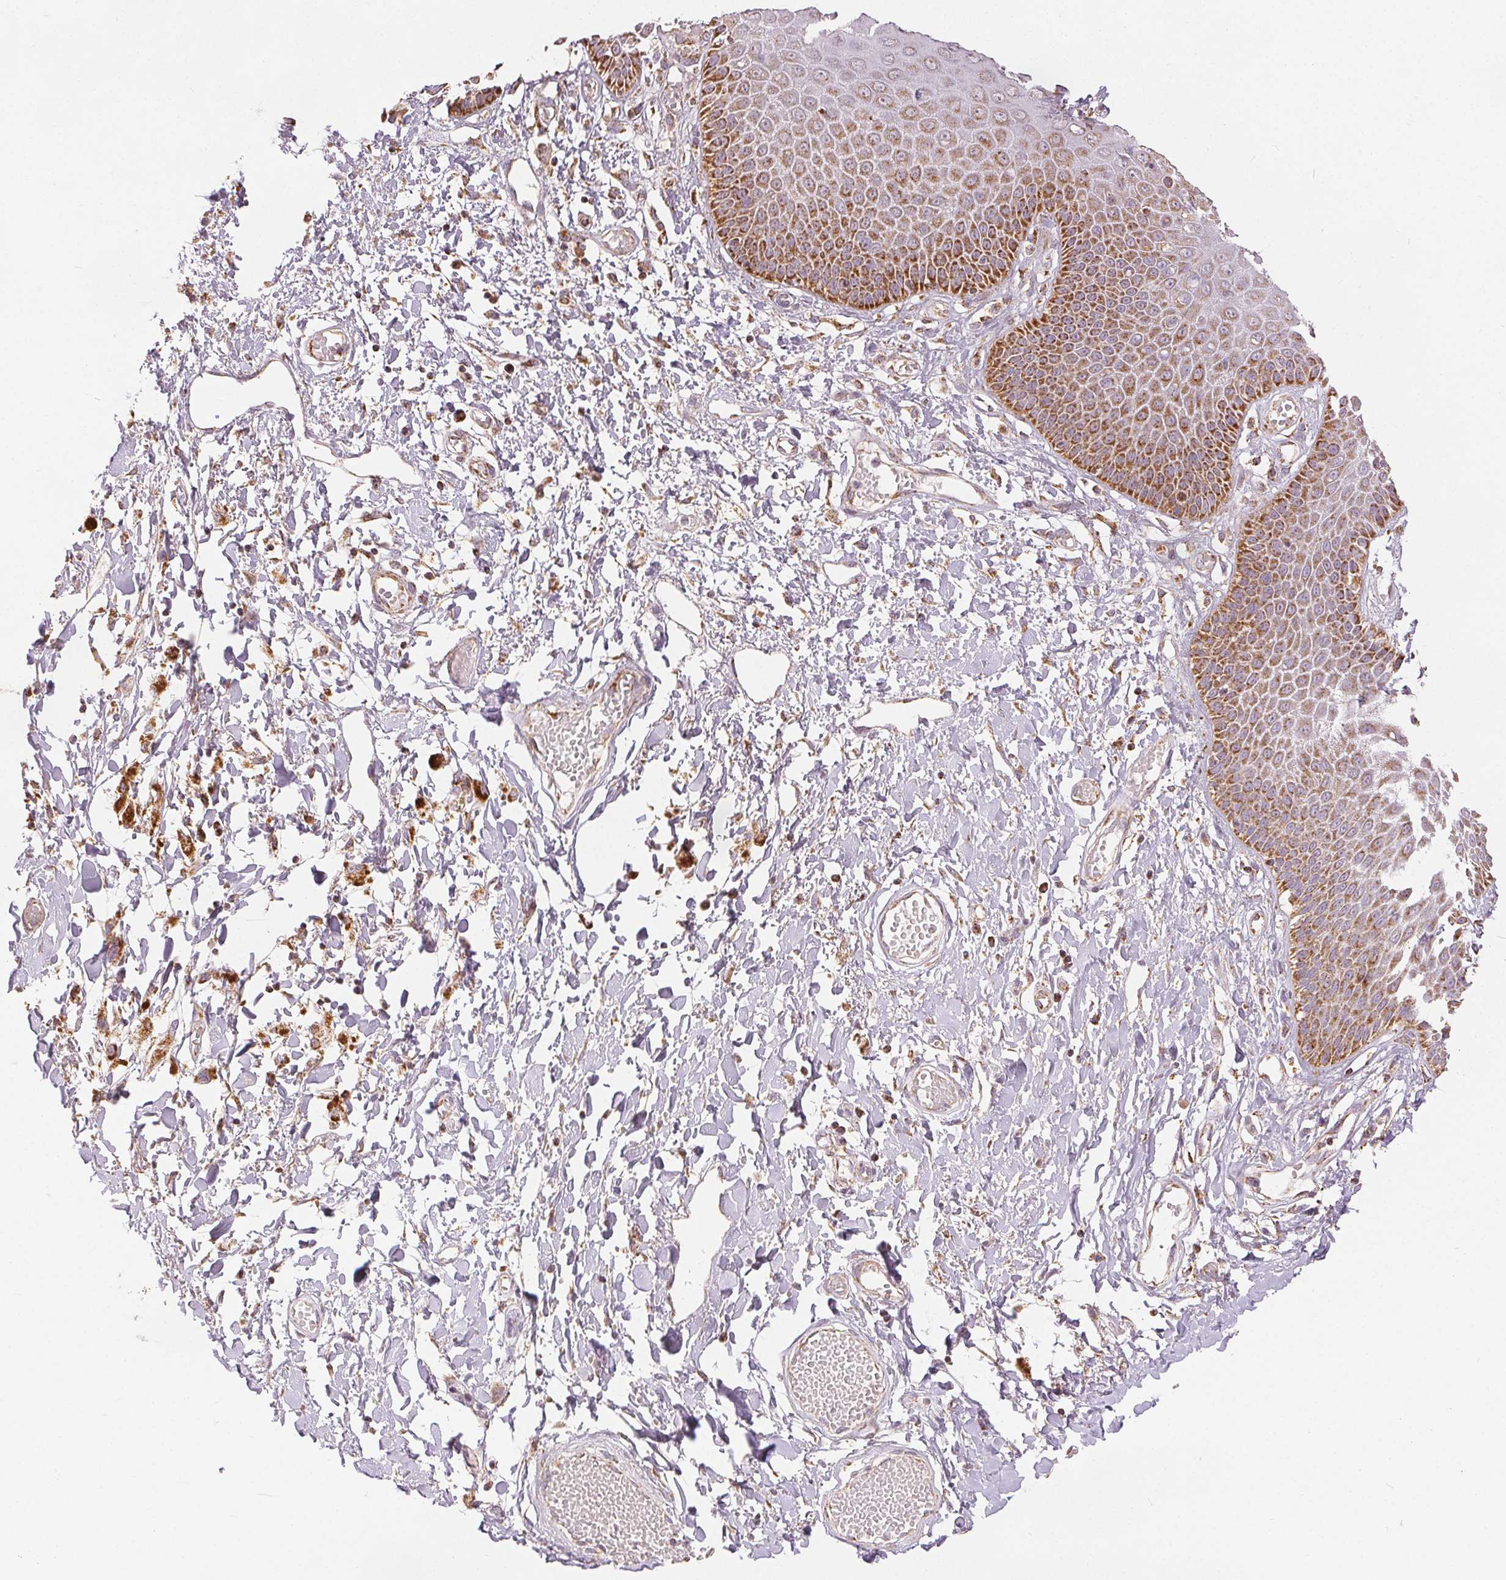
{"staining": {"intensity": "strong", "quantity": "25%-75%", "location": "cytoplasmic/membranous"}, "tissue": "skin", "cell_type": "Epidermal cells", "image_type": "normal", "snomed": [{"axis": "morphology", "description": "Normal tissue, NOS"}, {"axis": "topography", "description": "Anal"}, {"axis": "topography", "description": "Peripheral nerve tissue"}], "caption": "Immunohistochemical staining of benign human skin reveals high levels of strong cytoplasmic/membranous expression in approximately 25%-75% of epidermal cells. The protein of interest is shown in brown color, while the nuclei are stained blue.", "gene": "SDHB", "patient": {"sex": "male", "age": 78}}